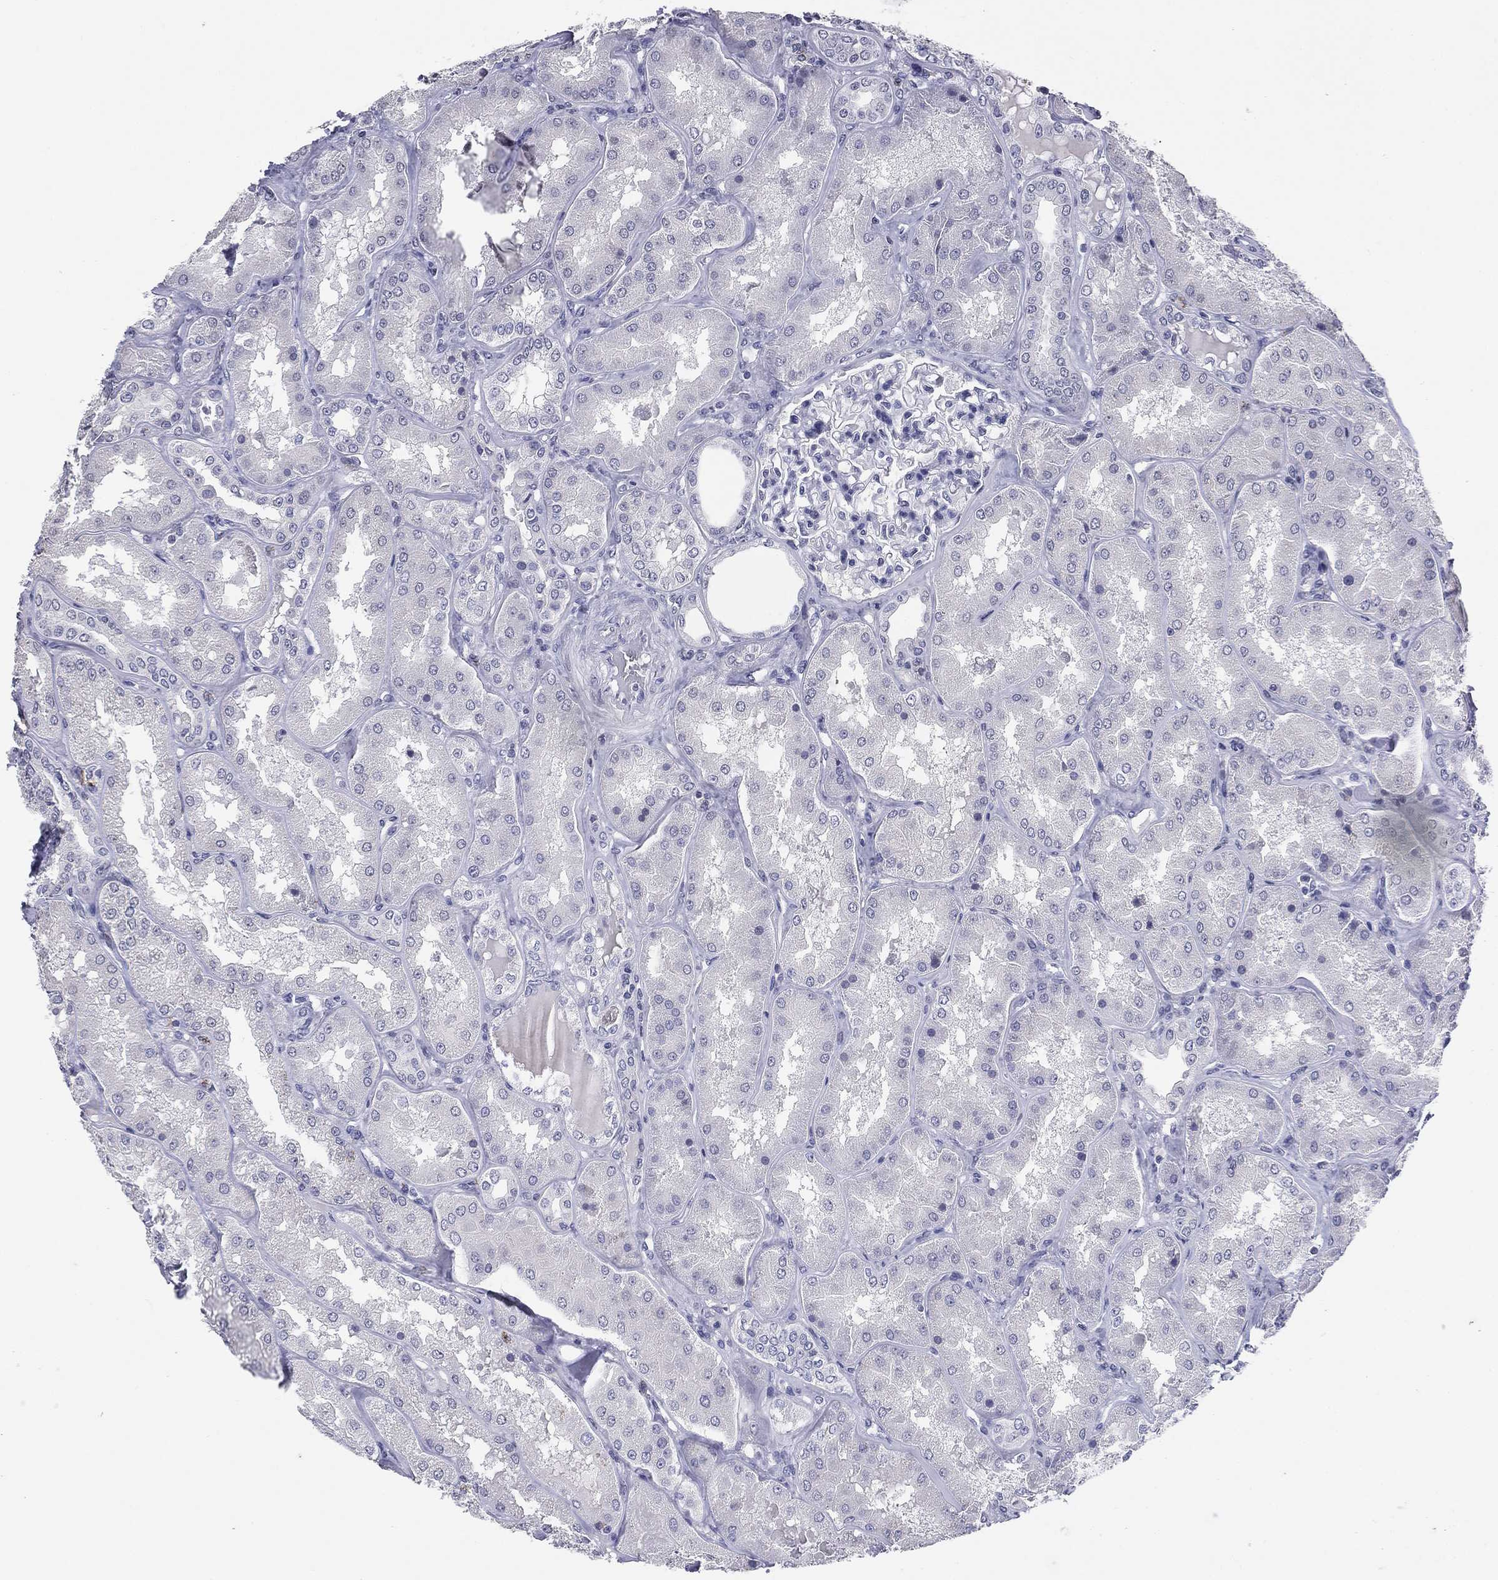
{"staining": {"intensity": "negative", "quantity": "none", "location": "none"}, "tissue": "kidney", "cell_type": "Cells in glomeruli", "image_type": "normal", "snomed": [{"axis": "morphology", "description": "Normal tissue, NOS"}, {"axis": "topography", "description": "Kidney"}], "caption": "Immunohistochemical staining of benign kidney shows no significant positivity in cells in glomeruli.", "gene": "SERPINB4", "patient": {"sex": "female", "age": 56}}